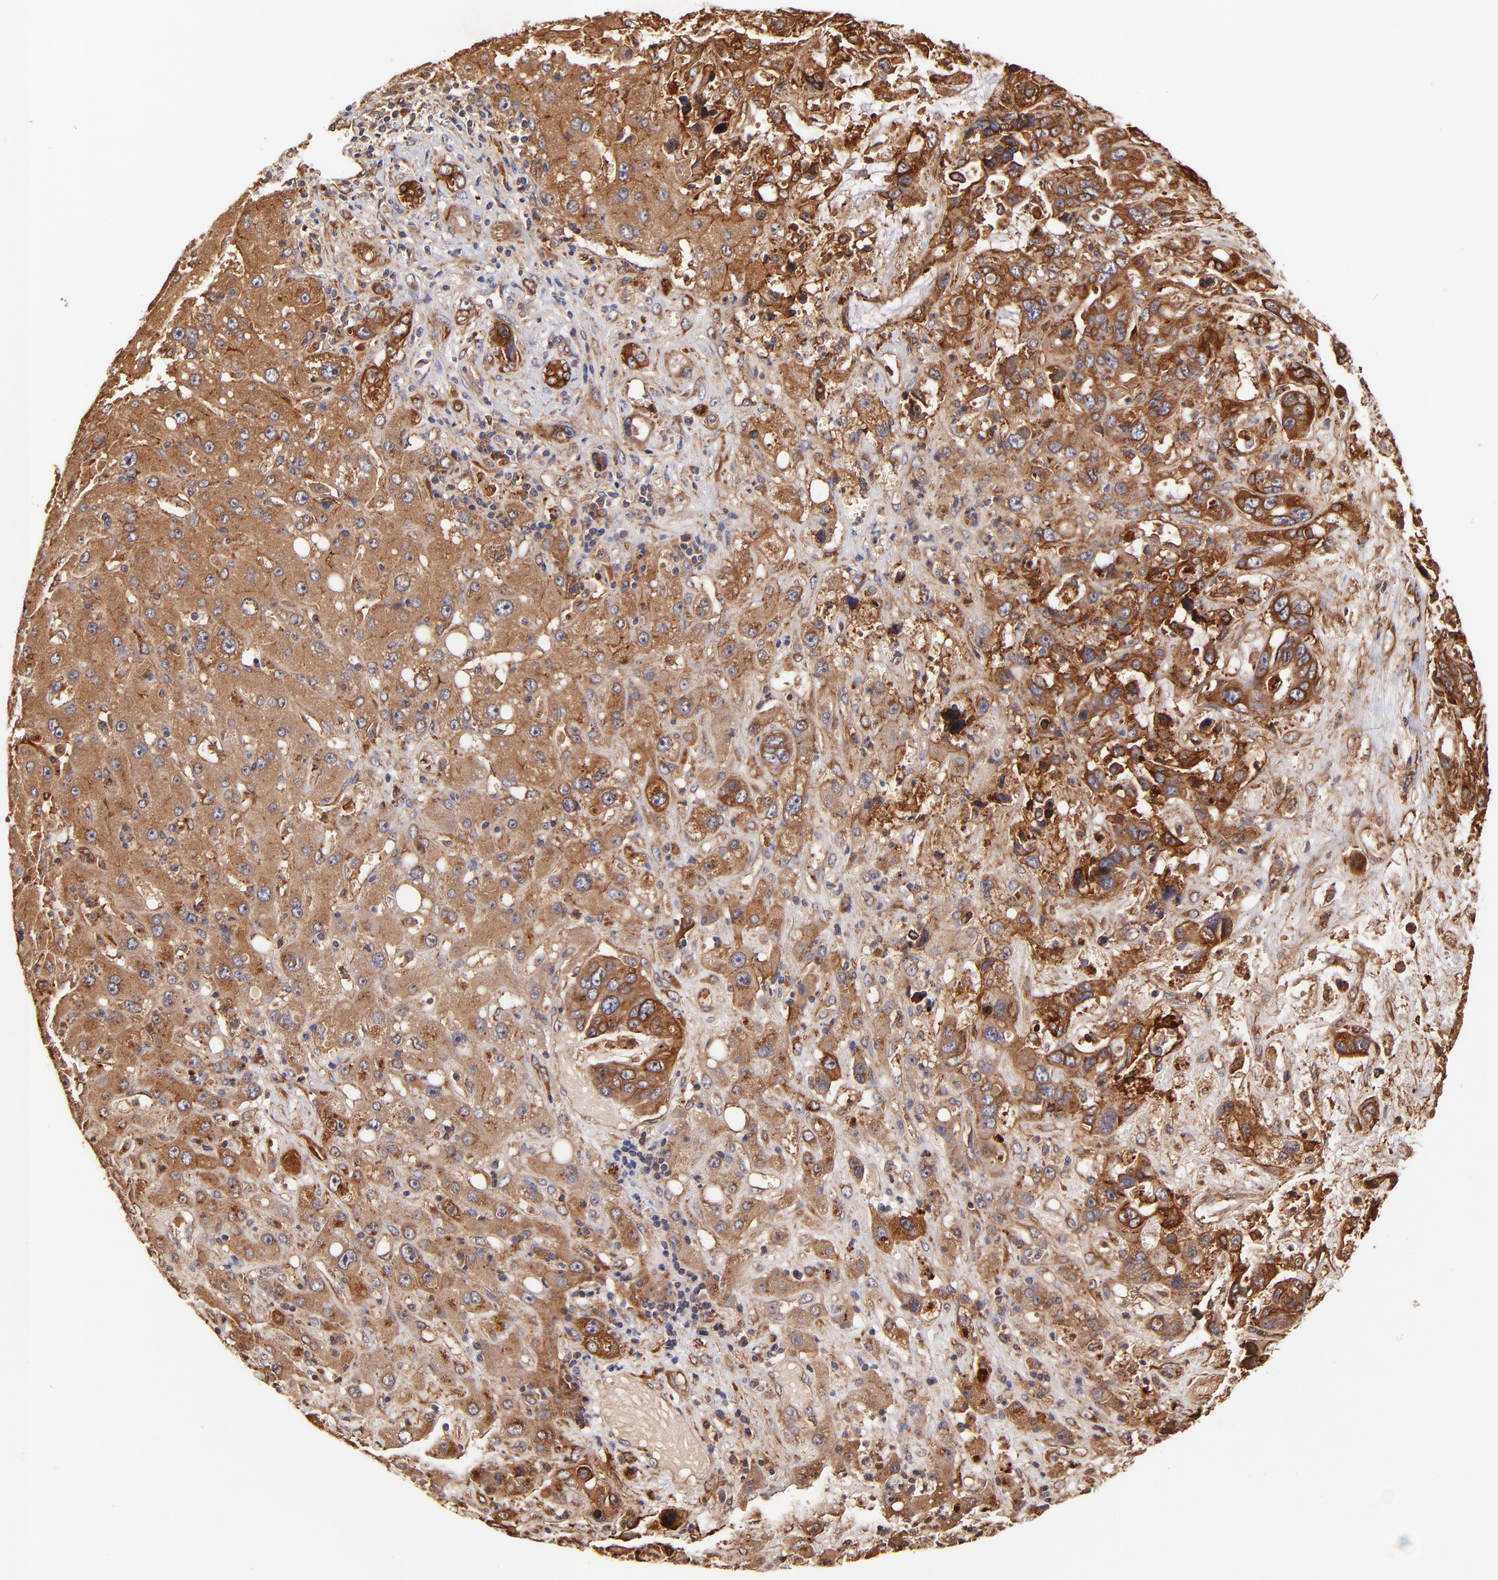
{"staining": {"intensity": "strong", "quantity": ">75%", "location": "cytoplasmic/membranous"}, "tissue": "liver cancer", "cell_type": "Tumor cells", "image_type": "cancer", "snomed": [{"axis": "morphology", "description": "Cholangiocarcinoma"}, {"axis": "topography", "description": "Liver"}], "caption": "A brown stain labels strong cytoplasmic/membranous positivity of a protein in human liver cholangiocarcinoma tumor cells.", "gene": "ITGB1", "patient": {"sex": "female", "age": 65}}